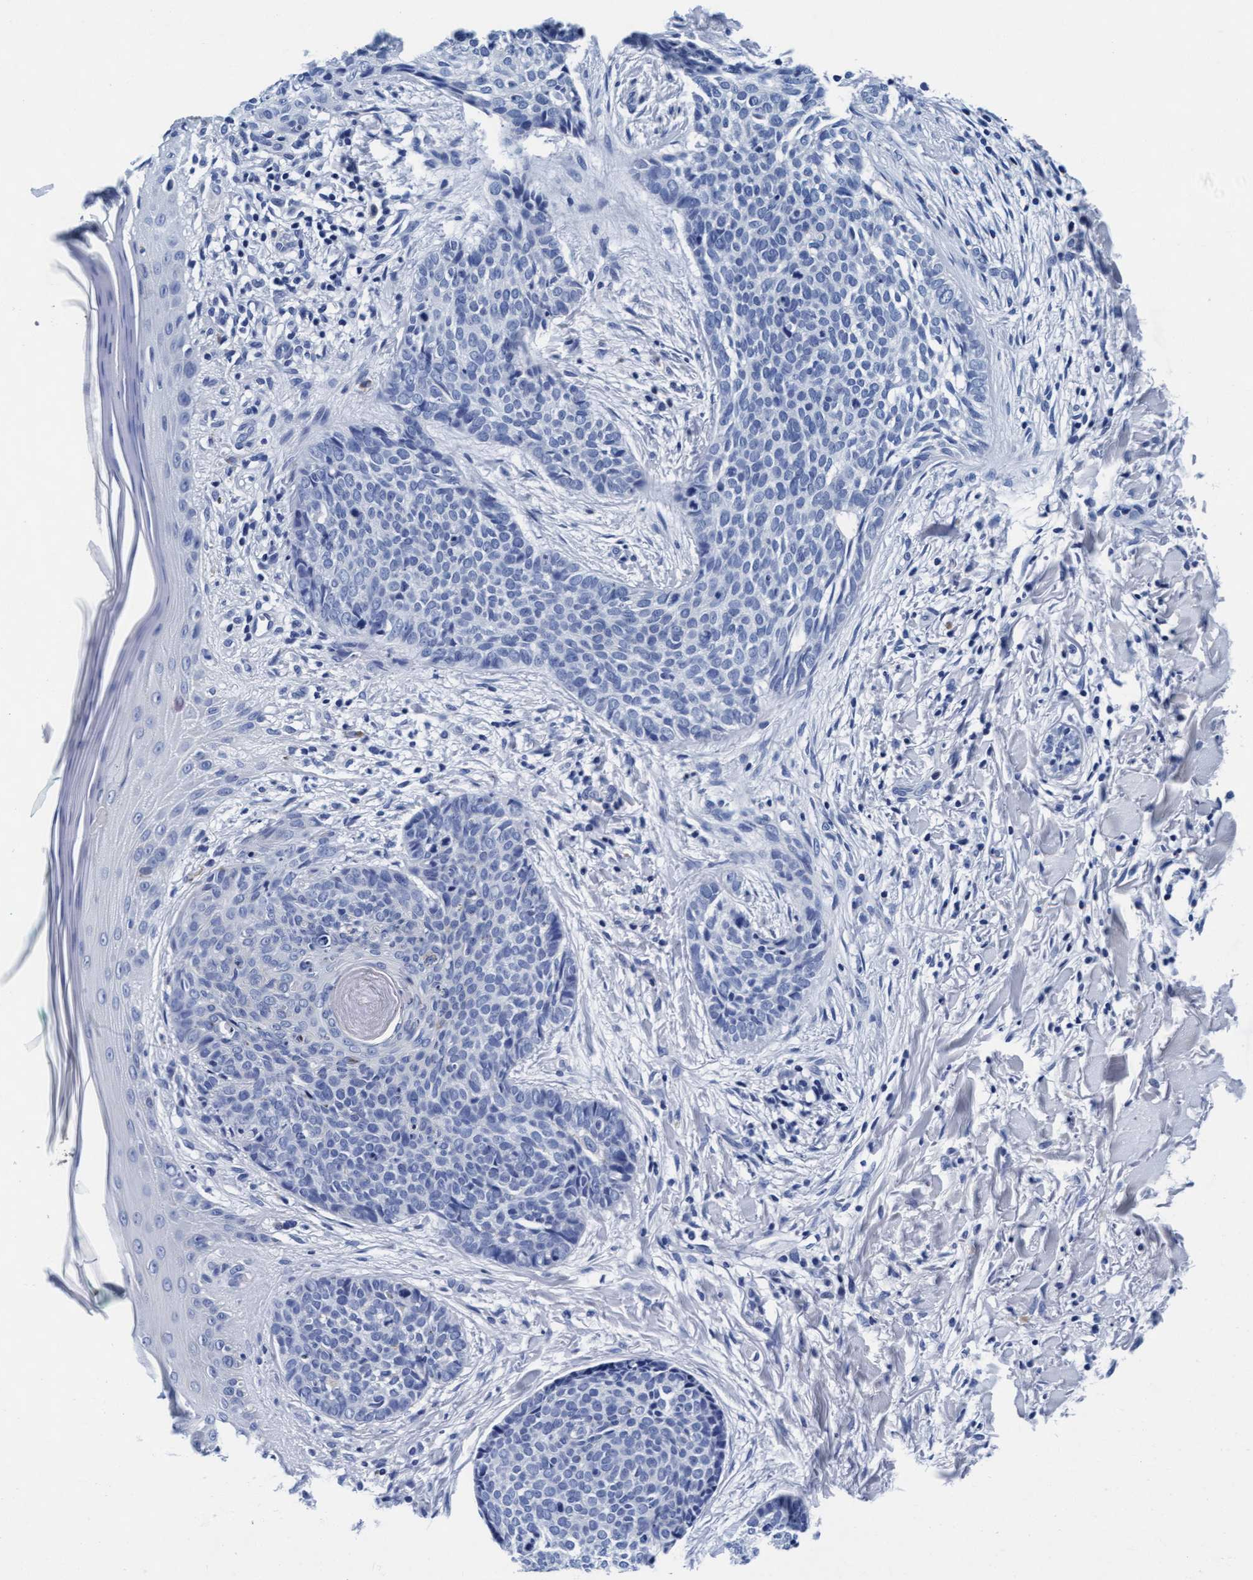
{"staining": {"intensity": "negative", "quantity": "none", "location": "none"}, "tissue": "skin cancer", "cell_type": "Tumor cells", "image_type": "cancer", "snomed": [{"axis": "morphology", "description": "Normal tissue, NOS"}, {"axis": "morphology", "description": "Basal cell carcinoma"}, {"axis": "topography", "description": "Skin"}], "caption": "Tumor cells are negative for brown protein staining in basal cell carcinoma (skin).", "gene": "ARSG", "patient": {"sex": "male", "age": 67}}